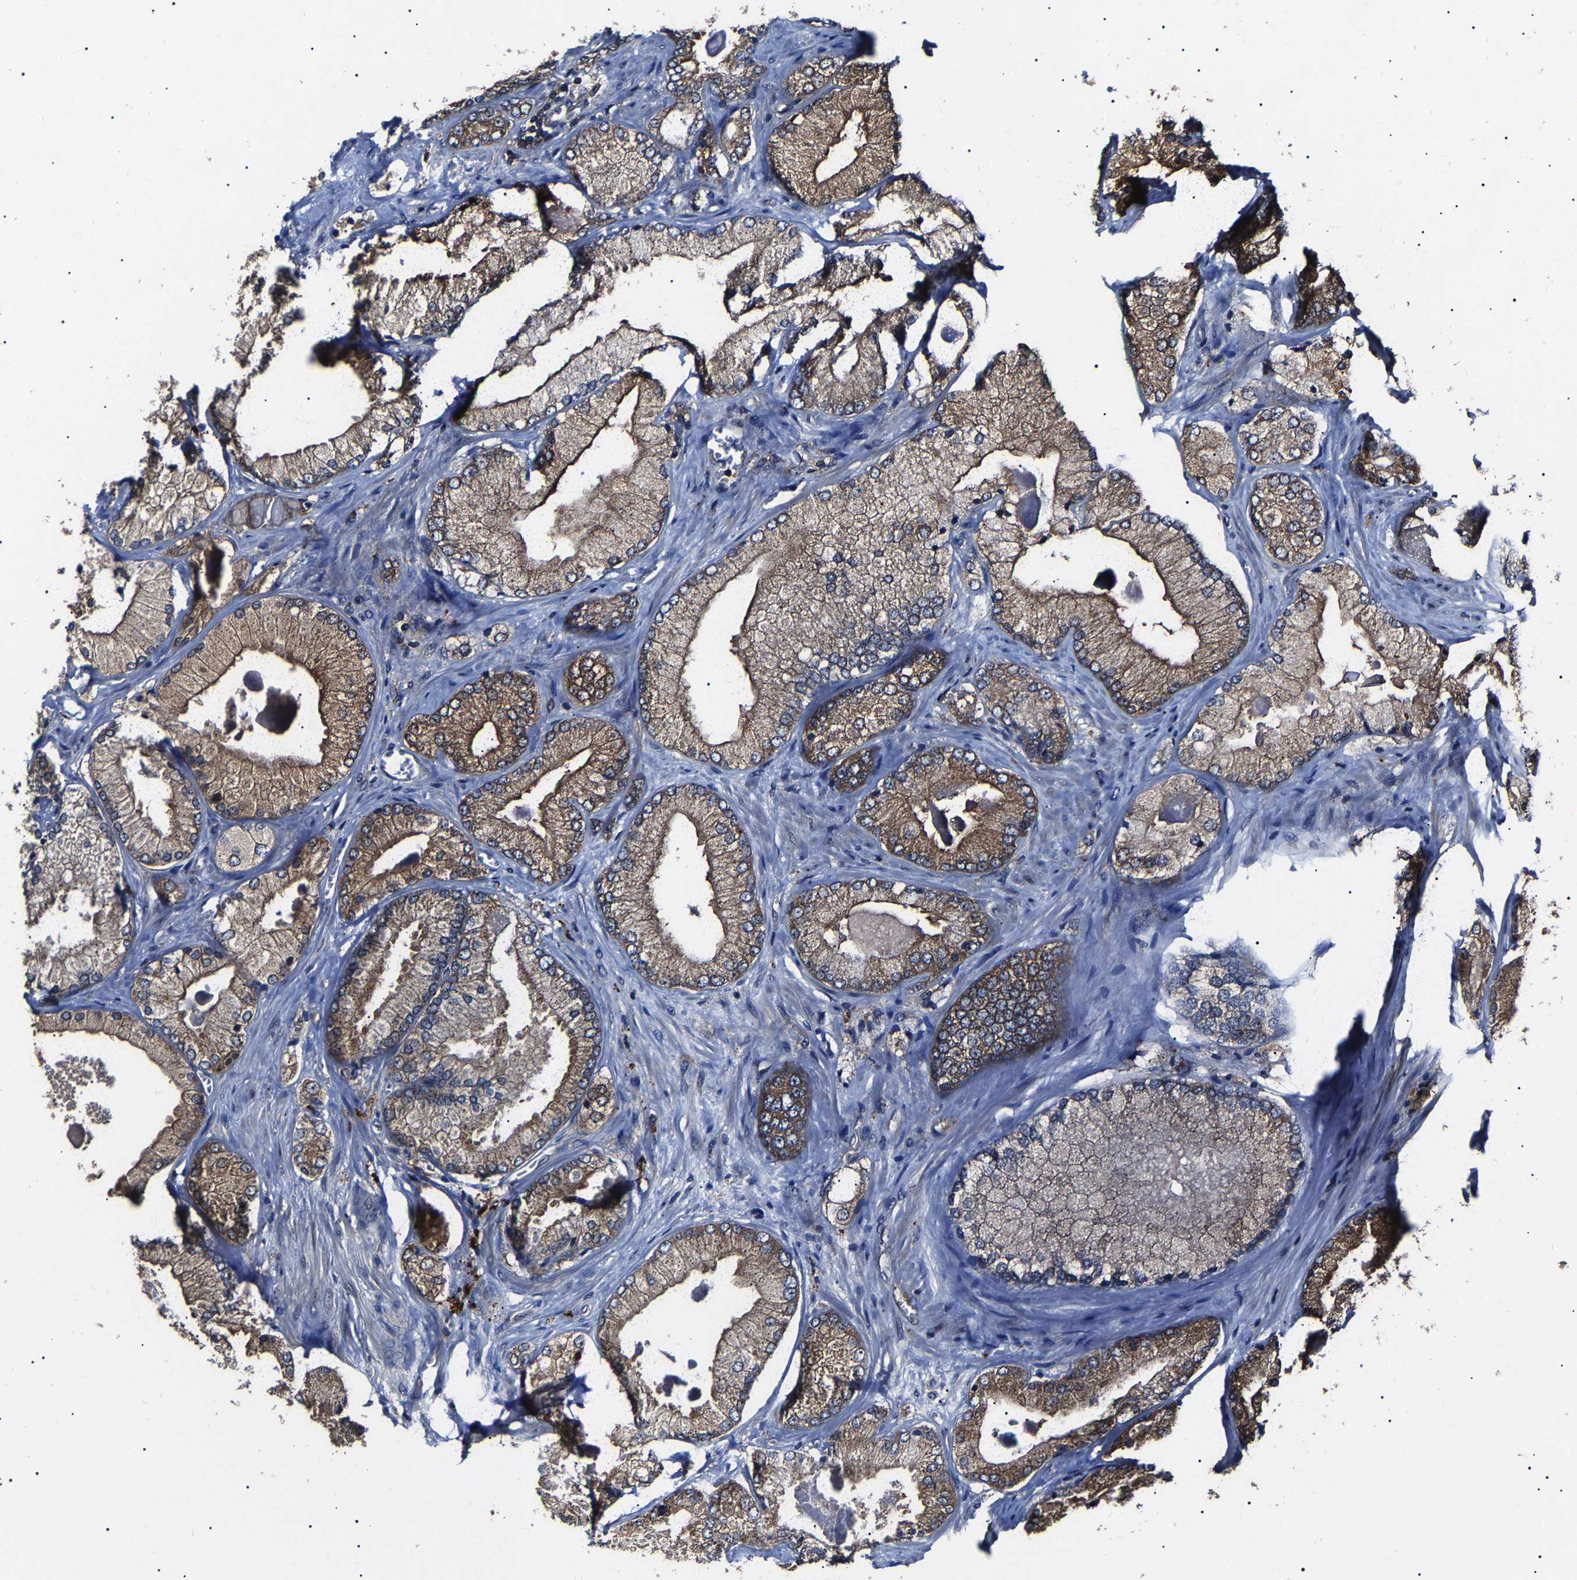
{"staining": {"intensity": "weak", "quantity": ">75%", "location": "cytoplasmic/membranous"}, "tissue": "prostate cancer", "cell_type": "Tumor cells", "image_type": "cancer", "snomed": [{"axis": "morphology", "description": "Adenocarcinoma, Low grade"}, {"axis": "topography", "description": "Prostate"}], "caption": "The immunohistochemical stain labels weak cytoplasmic/membranous expression in tumor cells of prostate cancer (adenocarcinoma (low-grade)) tissue.", "gene": "CCT8", "patient": {"sex": "male", "age": 65}}